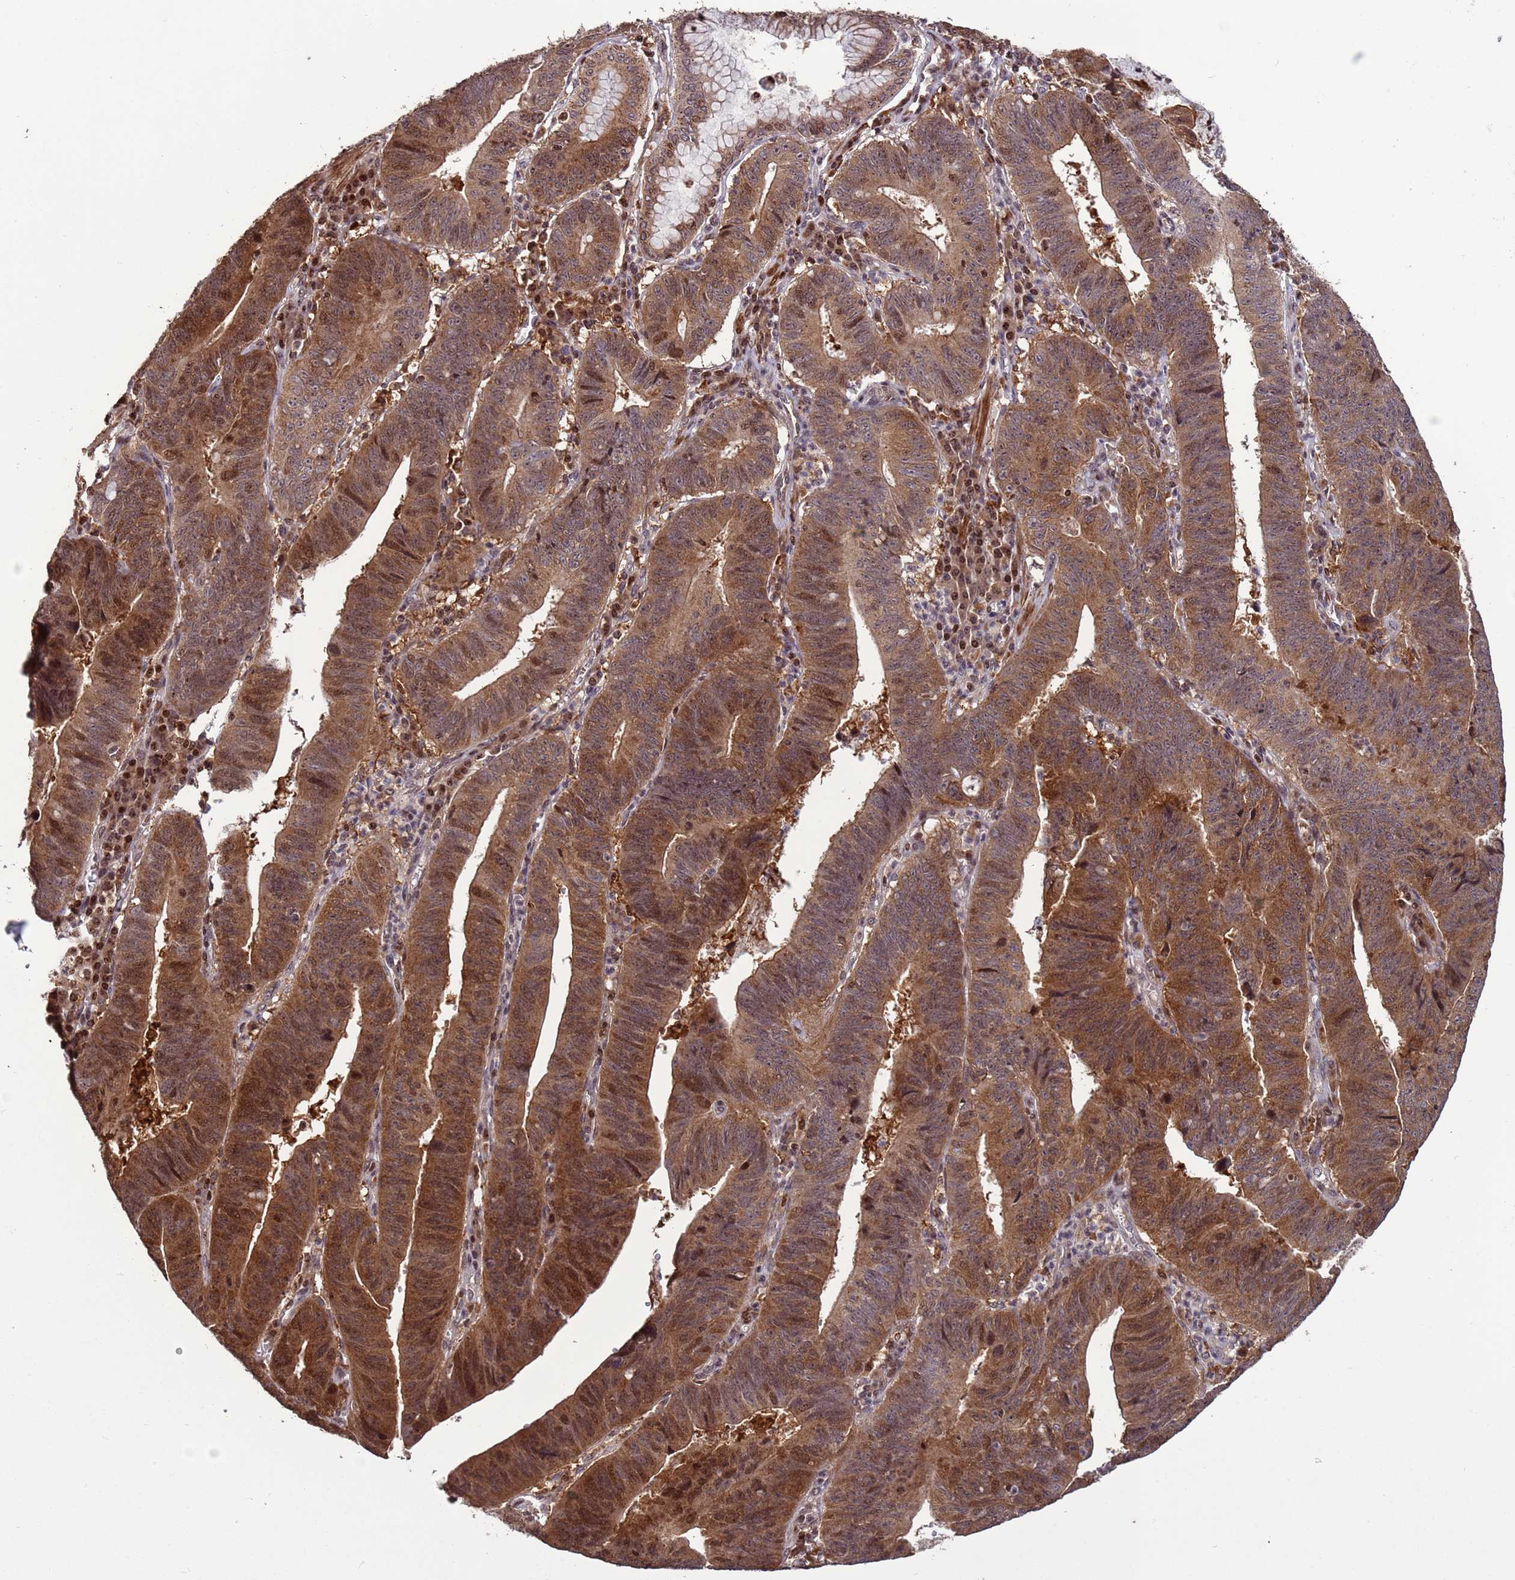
{"staining": {"intensity": "moderate", "quantity": ">75%", "location": "cytoplasmic/membranous,nuclear"}, "tissue": "stomach cancer", "cell_type": "Tumor cells", "image_type": "cancer", "snomed": [{"axis": "morphology", "description": "Adenocarcinoma, NOS"}, {"axis": "topography", "description": "Stomach"}], "caption": "Immunohistochemical staining of human stomach cancer exhibits medium levels of moderate cytoplasmic/membranous and nuclear protein positivity in about >75% of tumor cells.", "gene": "HGH1", "patient": {"sex": "male", "age": 59}}